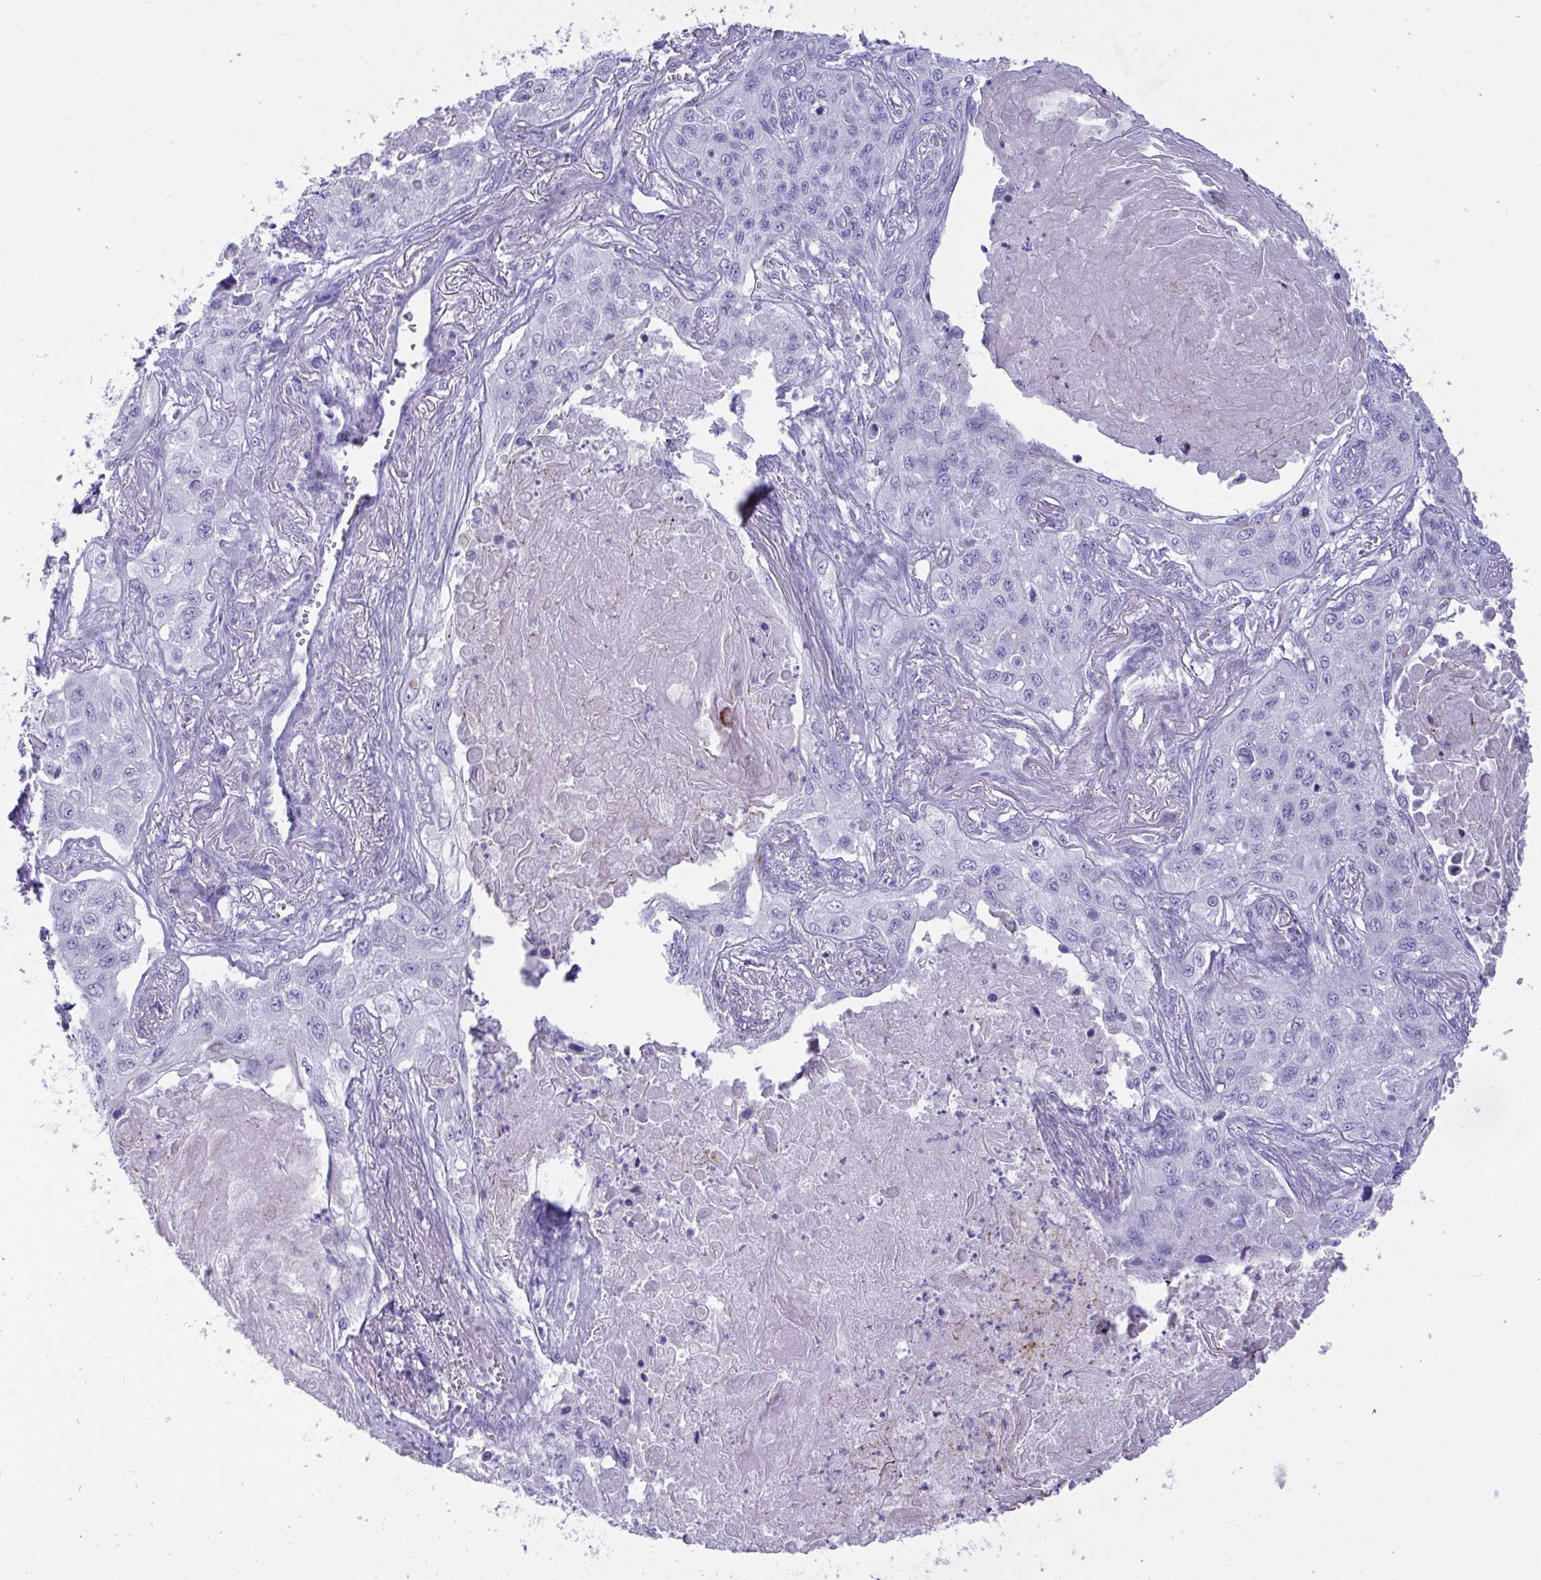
{"staining": {"intensity": "negative", "quantity": "none", "location": "none"}, "tissue": "lung cancer", "cell_type": "Tumor cells", "image_type": "cancer", "snomed": [{"axis": "morphology", "description": "Squamous cell carcinoma, NOS"}, {"axis": "topography", "description": "Lung"}], "caption": "Immunohistochemistry of human lung cancer shows no positivity in tumor cells. (Stains: DAB (3,3'-diaminobenzidine) IHC with hematoxylin counter stain, Microscopy: brightfield microscopy at high magnification).", "gene": "GLB1L2", "patient": {"sex": "male", "age": 75}}